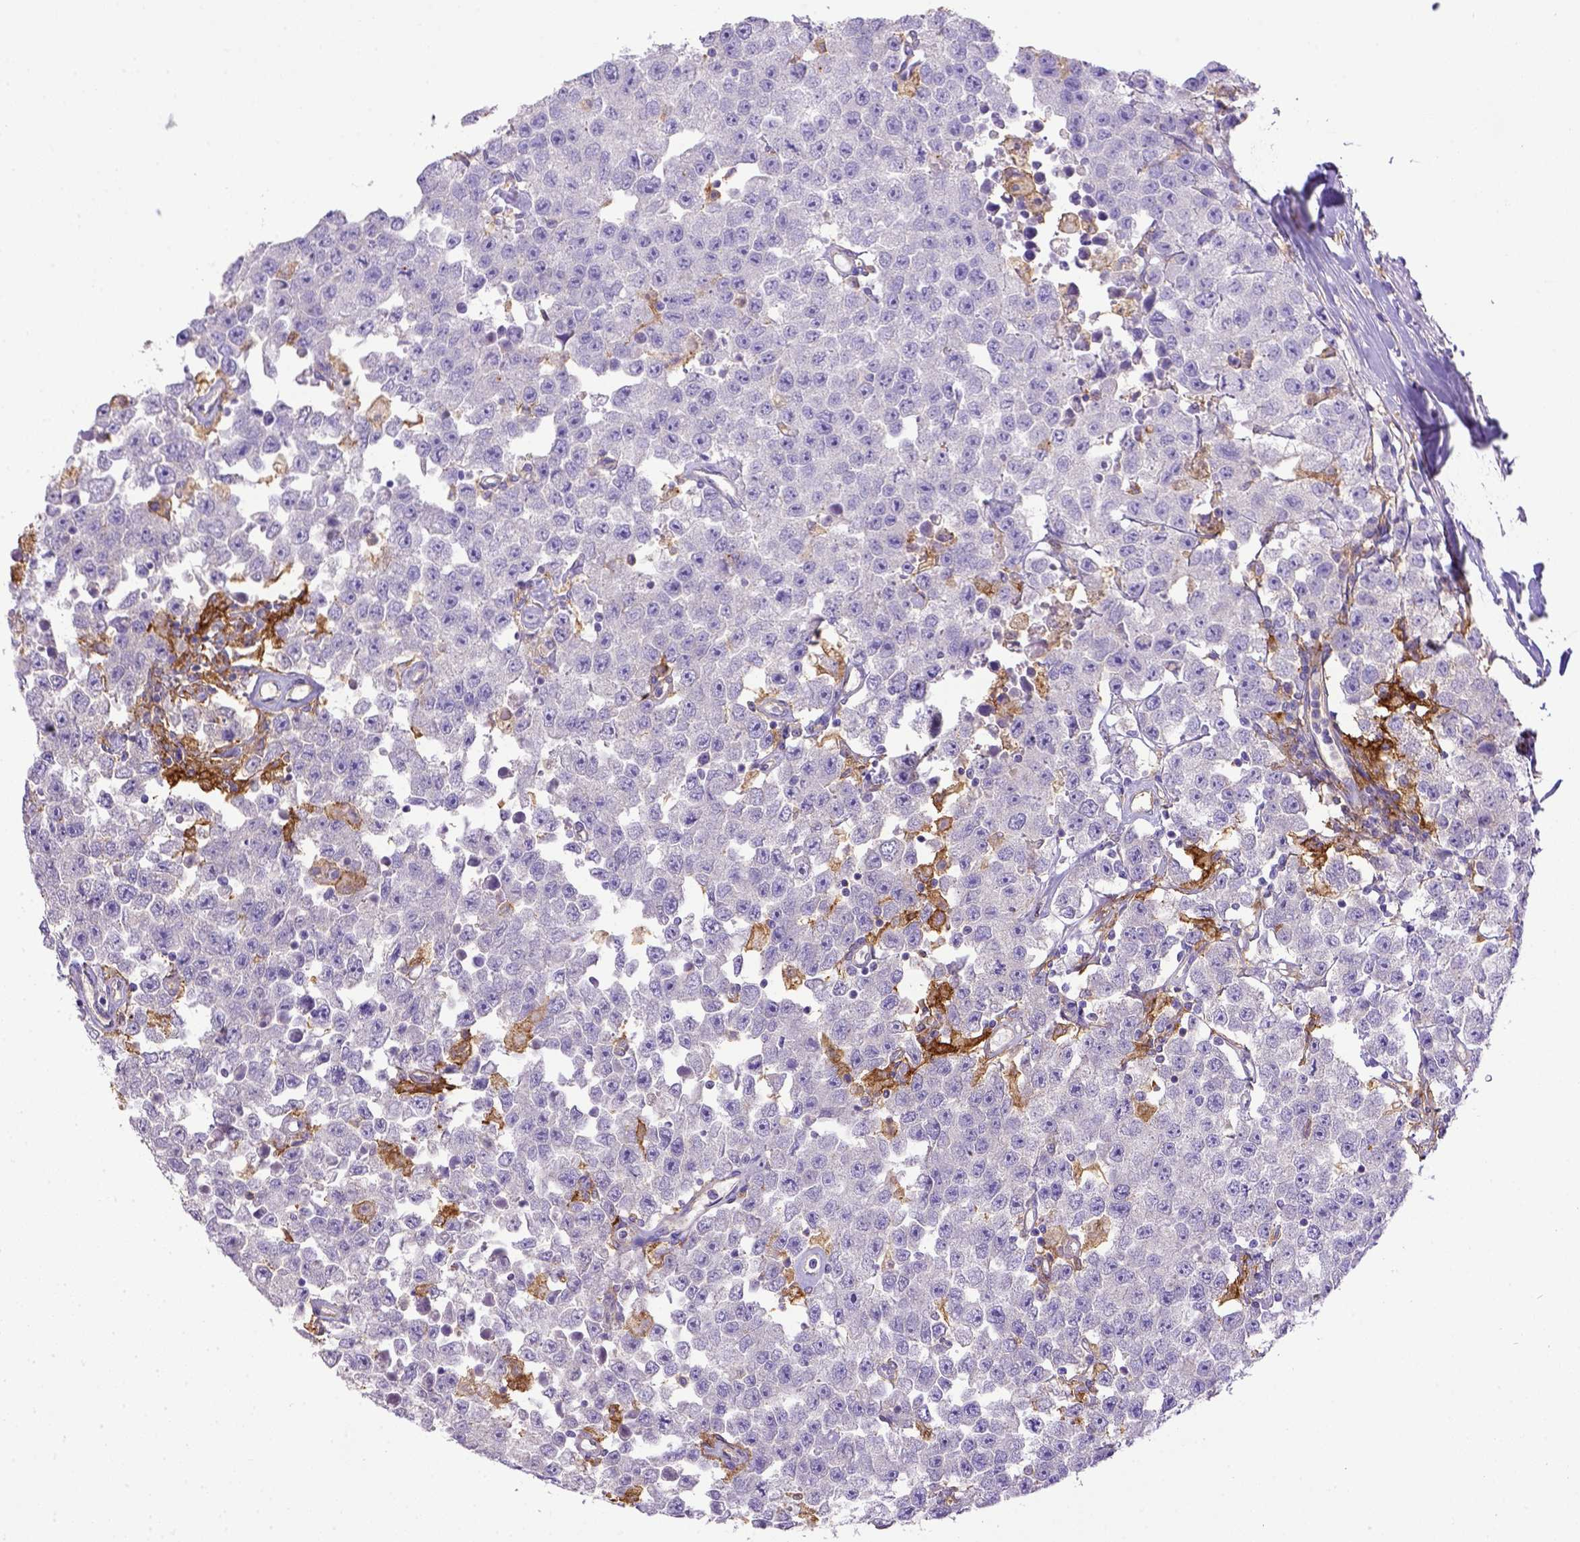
{"staining": {"intensity": "negative", "quantity": "none", "location": "none"}, "tissue": "testis cancer", "cell_type": "Tumor cells", "image_type": "cancer", "snomed": [{"axis": "morphology", "description": "Seminoma, NOS"}, {"axis": "topography", "description": "Testis"}], "caption": "Tumor cells are negative for protein expression in human testis seminoma.", "gene": "CD40", "patient": {"sex": "male", "age": 52}}